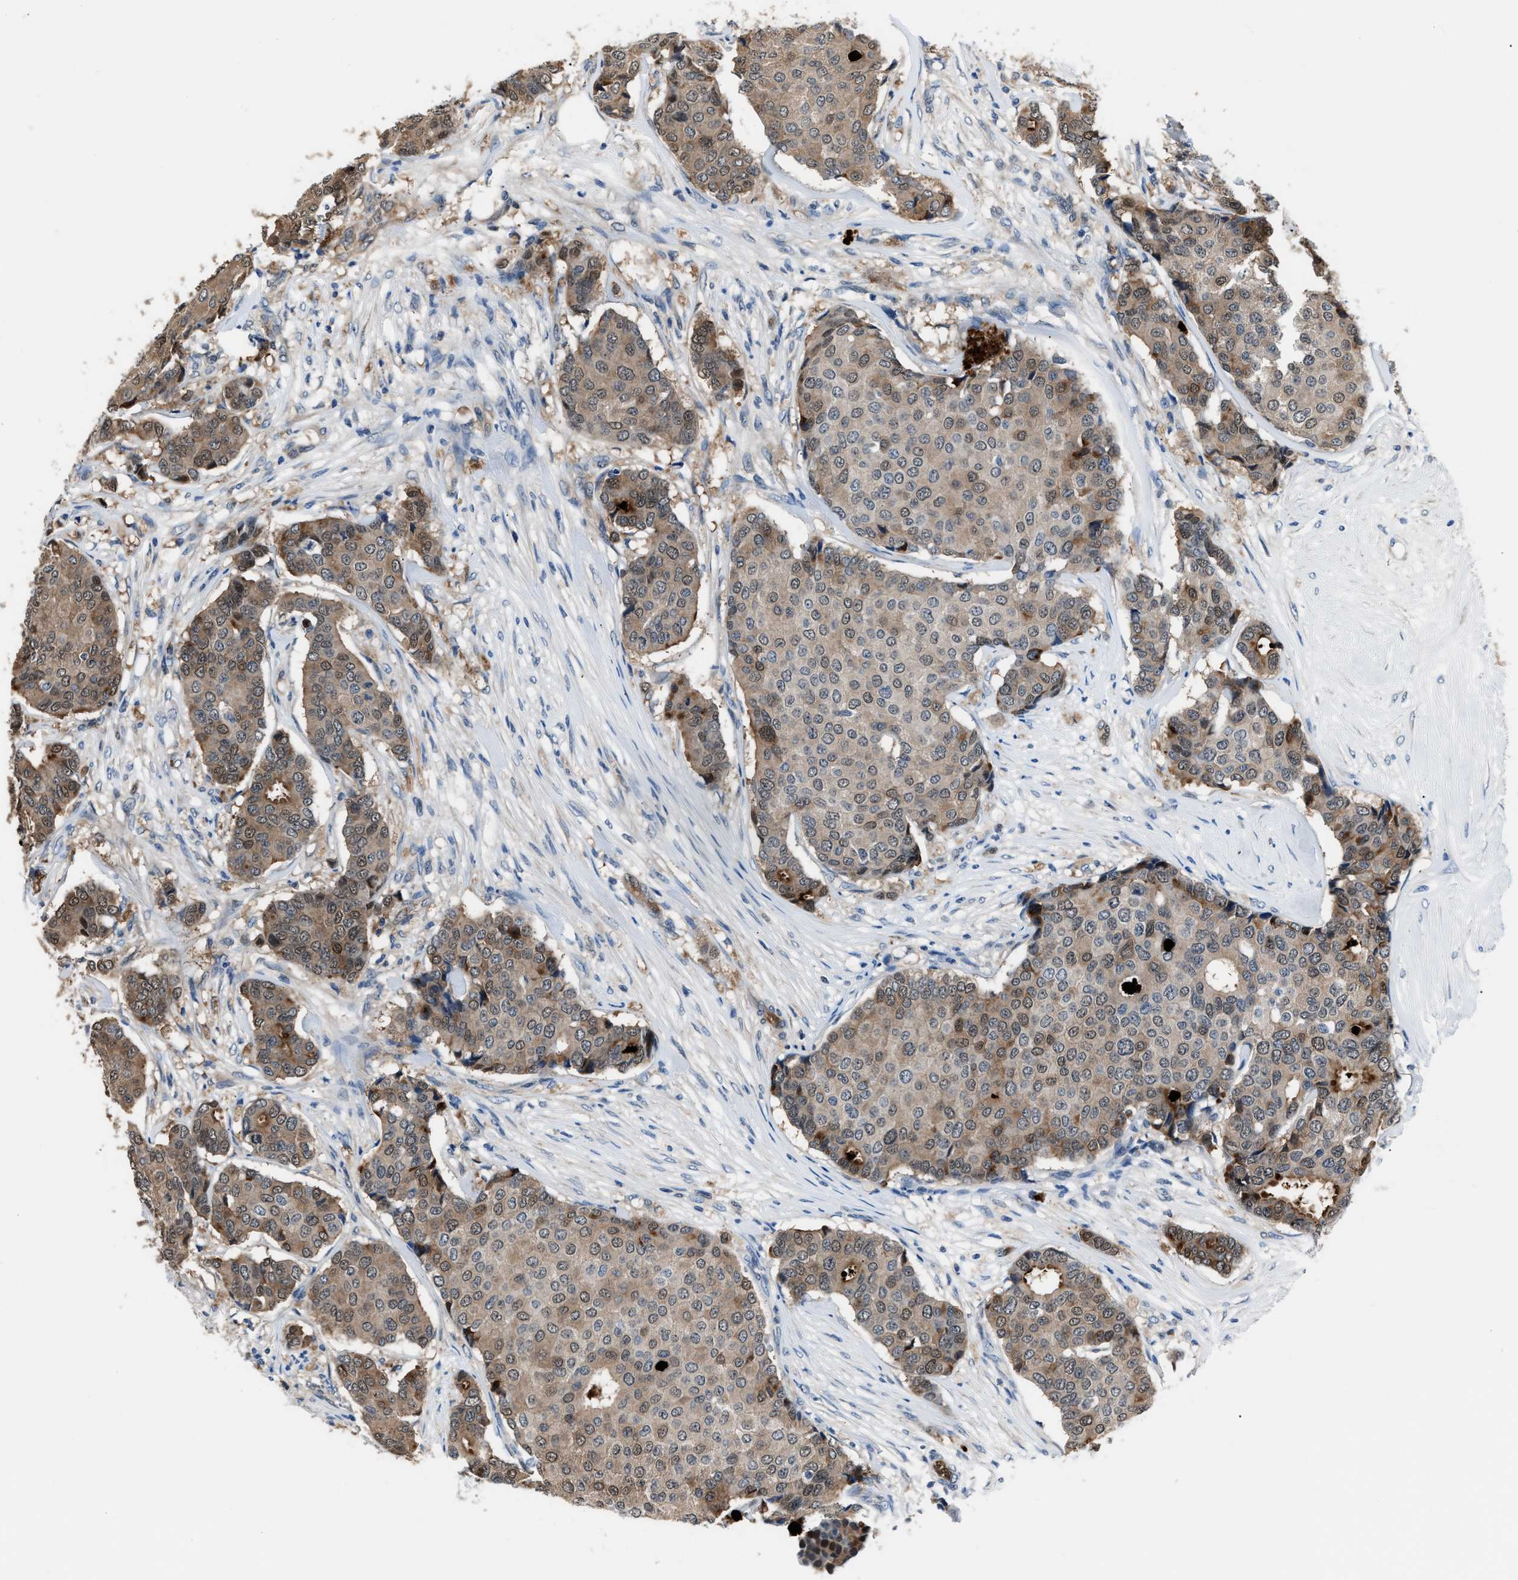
{"staining": {"intensity": "moderate", "quantity": "<25%", "location": "cytoplasmic/membranous,nuclear"}, "tissue": "breast cancer", "cell_type": "Tumor cells", "image_type": "cancer", "snomed": [{"axis": "morphology", "description": "Duct carcinoma"}, {"axis": "topography", "description": "Breast"}], "caption": "Brown immunohistochemical staining in intraductal carcinoma (breast) exhibits moderate cytoplasmic/membranous and nuclear expression in about <25% of tumor cells.", "gene": "PPA1", "patient": {"sex": "female", "age": 75}}